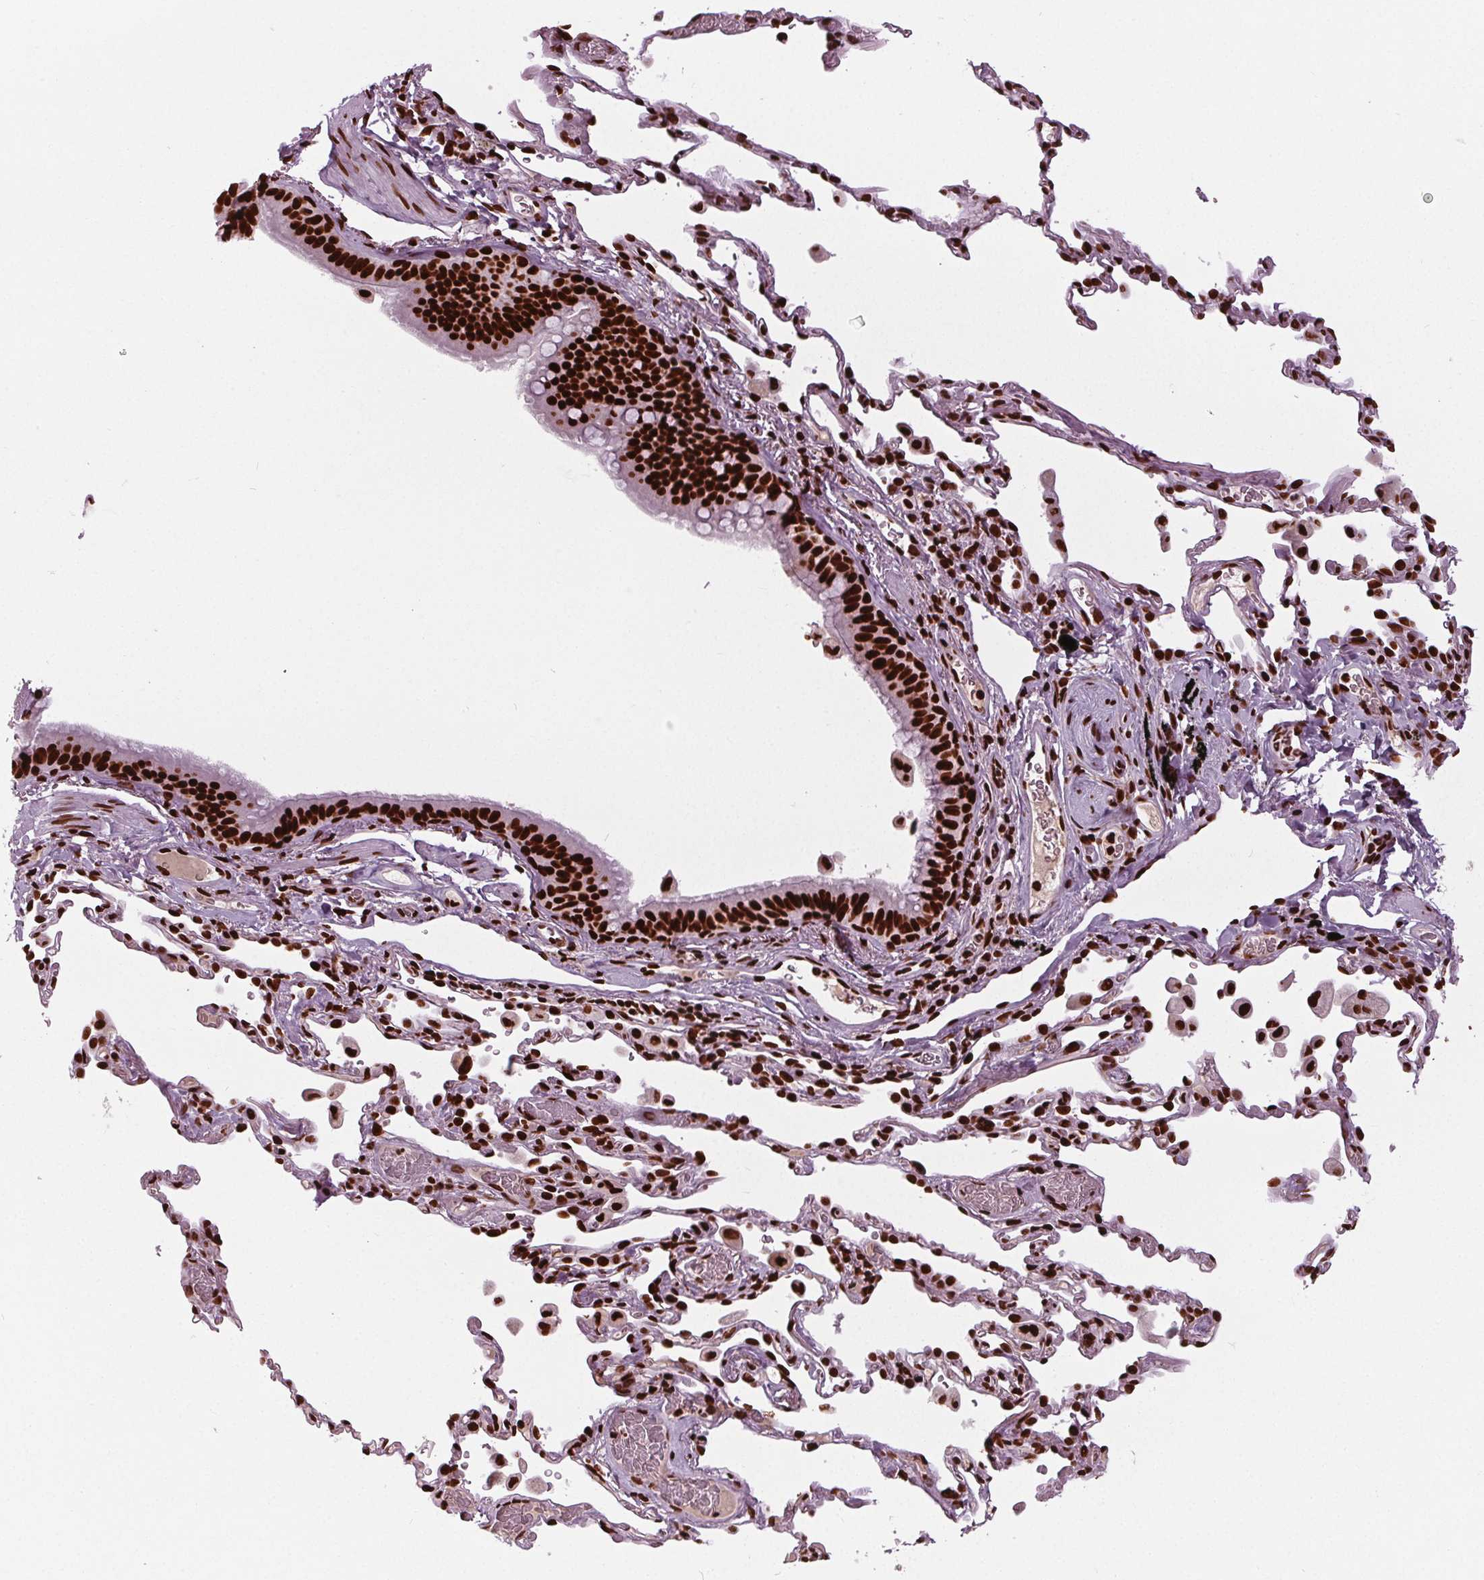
{"staining": {"intensity": "strong", "quantity": ">75%", "location": "nuclear"}, "tissue": "bronchus", "cell_type": "Respiratory epithelial cells", "image_type": "normal", "snomed": [{"axis": "morphology", "description": "Normal tissue, NOS"}, {"axis": "topography", "description": "Bronchus"}, {"axis": "topography", "description": "Lung"}], "caption": "Protein expression analysis of benign bronchus demonstrates strong nuclear expression in approximately >75% of respiratory epithelial cells. The protein of interest is stained brown, and the nuclei are stained in blue (DAB (3,3'-diaminobenzidine) IHC with brightfield microscopy, high magnification).", "gene": "BRD4", "patient": {"sex": "male", "age": 54}}